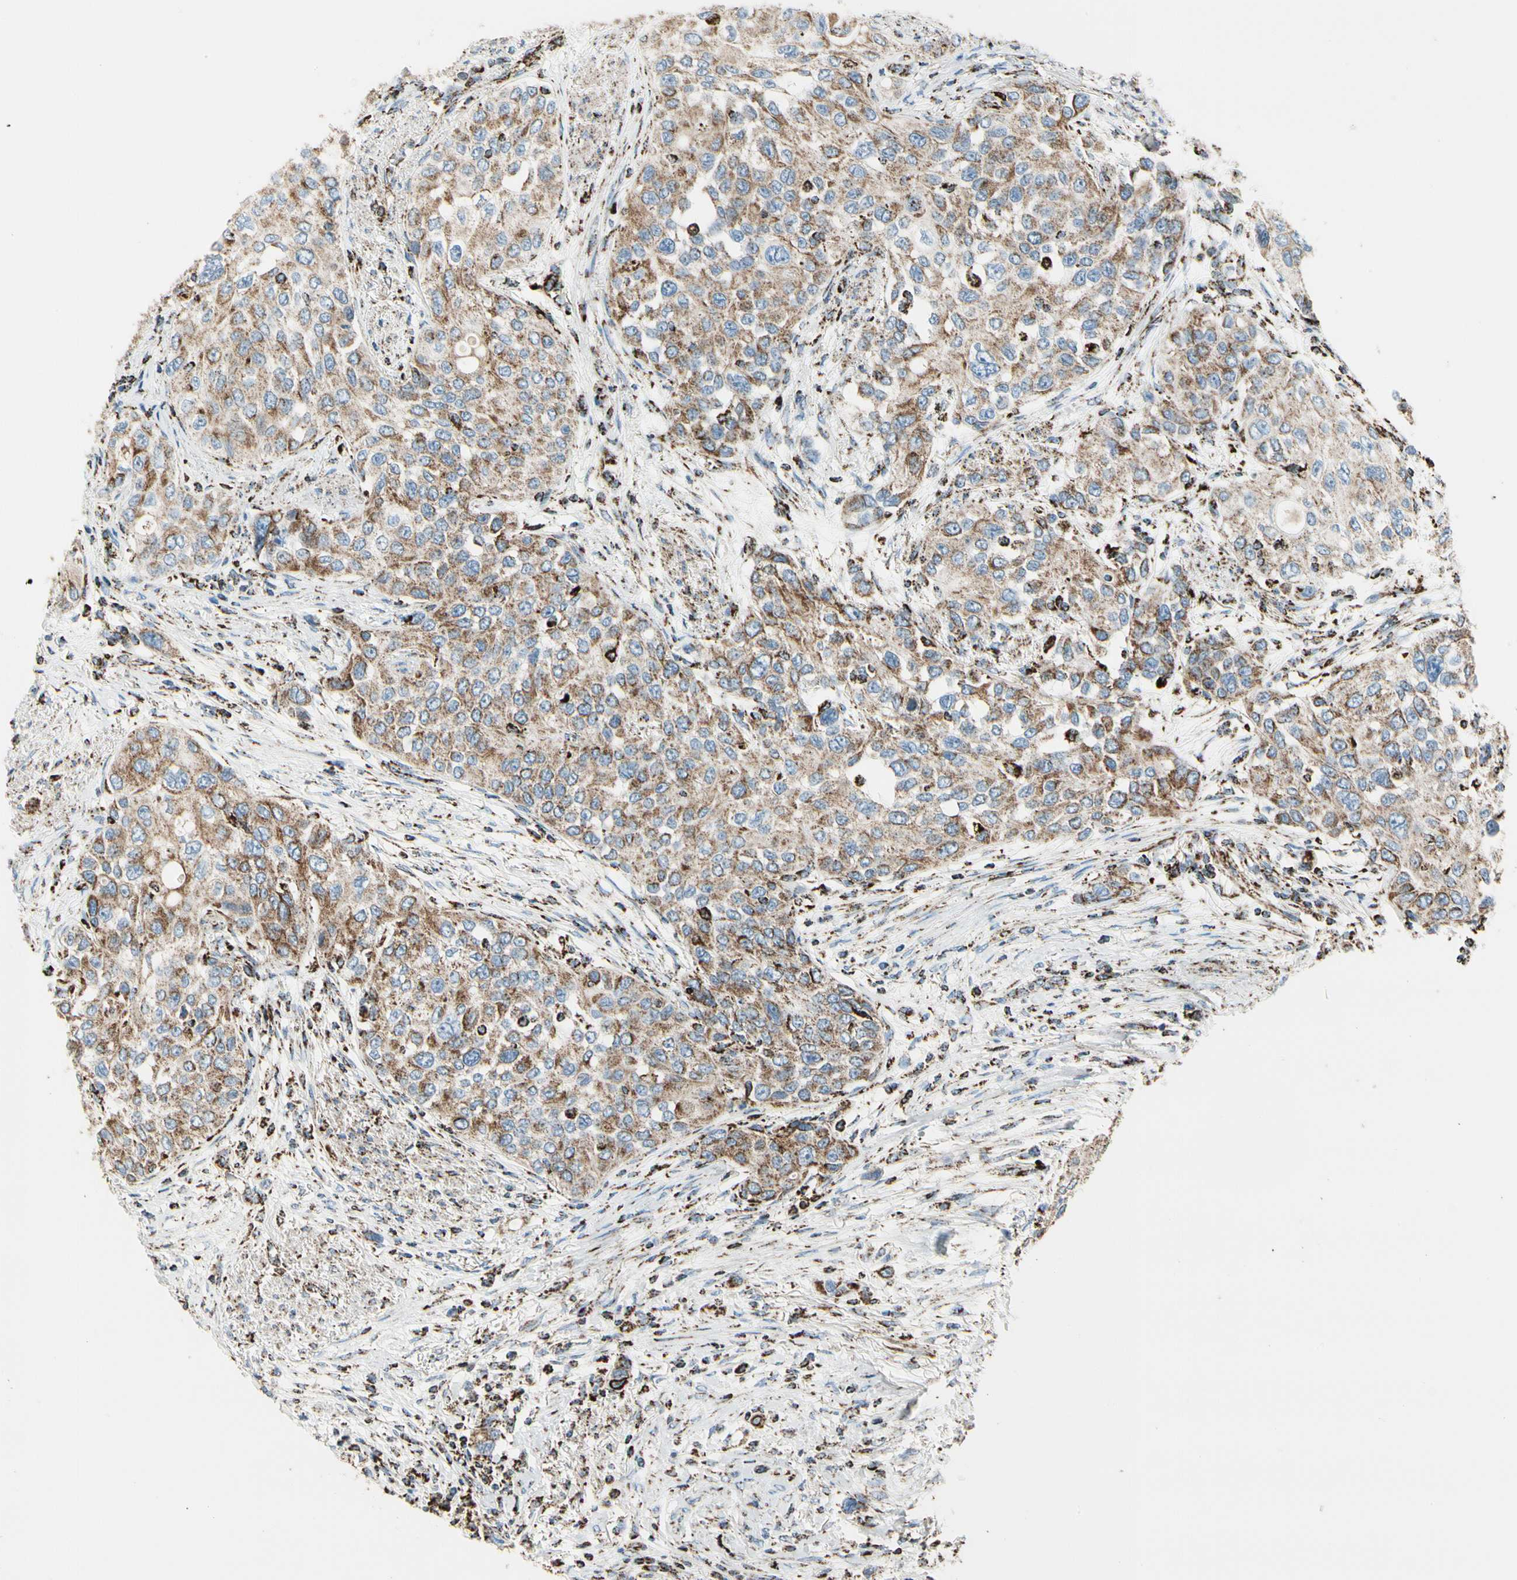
{"staining": {"intensity": "moderate", "quantity": ">75%", "location": "cytoplasmic/membranous"}, "tissue": "urothelial cancer", "cell_type": "Tumor cells", "image_type": "cancer", "snomed": [{"axis": "morphology", "description": "Urothelial carcinoma, High grade"}, {"axis": "topography", "description": "Urinary bladder"}], "caption": "Immunohistochemical staining of urothelial cancer reveals moderate cytoplasmic/membranous protein expression in about >75% of tumor cells.", "gene": "ME2", "patient": {"sex": "female", "age": 56}}